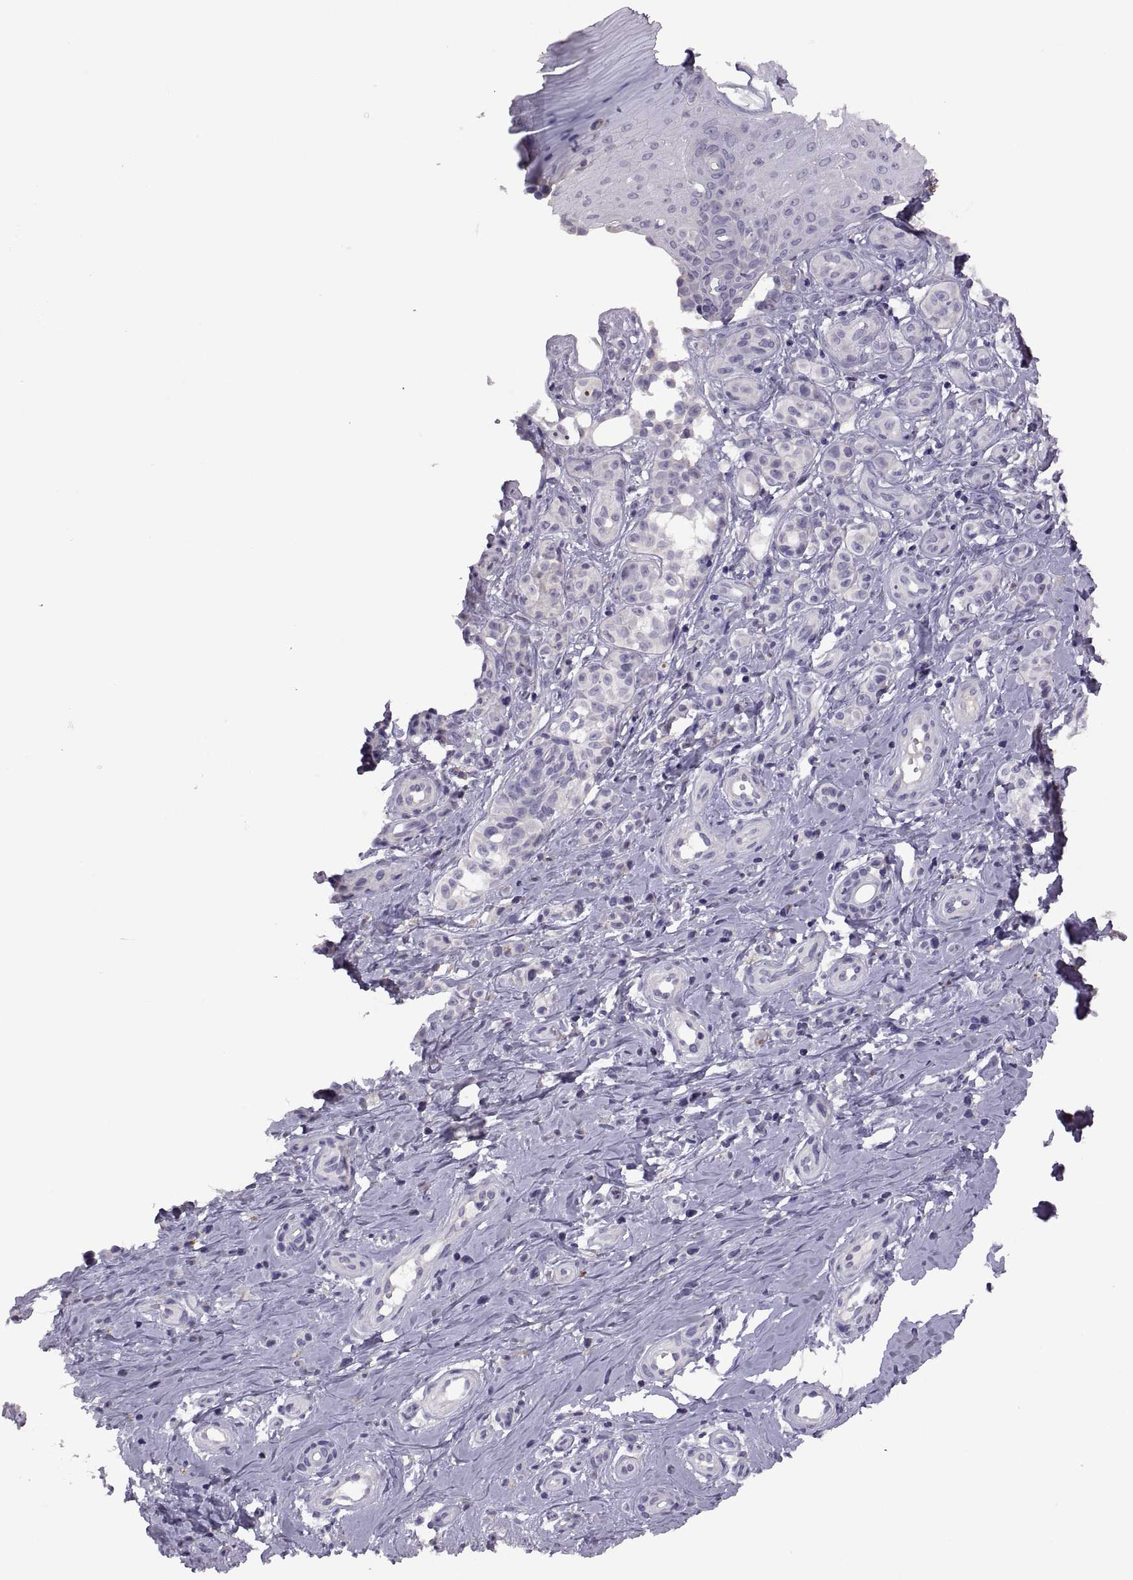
{"staining": {"intensity": "negative", "quantity": "none", "location": "none"}, "tissue": "melanoma", "cell_type": "Tumor cells", "image_type": "cancer", "snomed": [{"axis": "morphology", "description": "Malignant melanoma, NOS"}, {"axis": "topography", "description": "Skin"}], "caption": "Immunohistochemistry of human melanoma exhibits no staining in tumor cells.", "gene": "TBX19", "patient": {"sex": "female", "age": 76}}